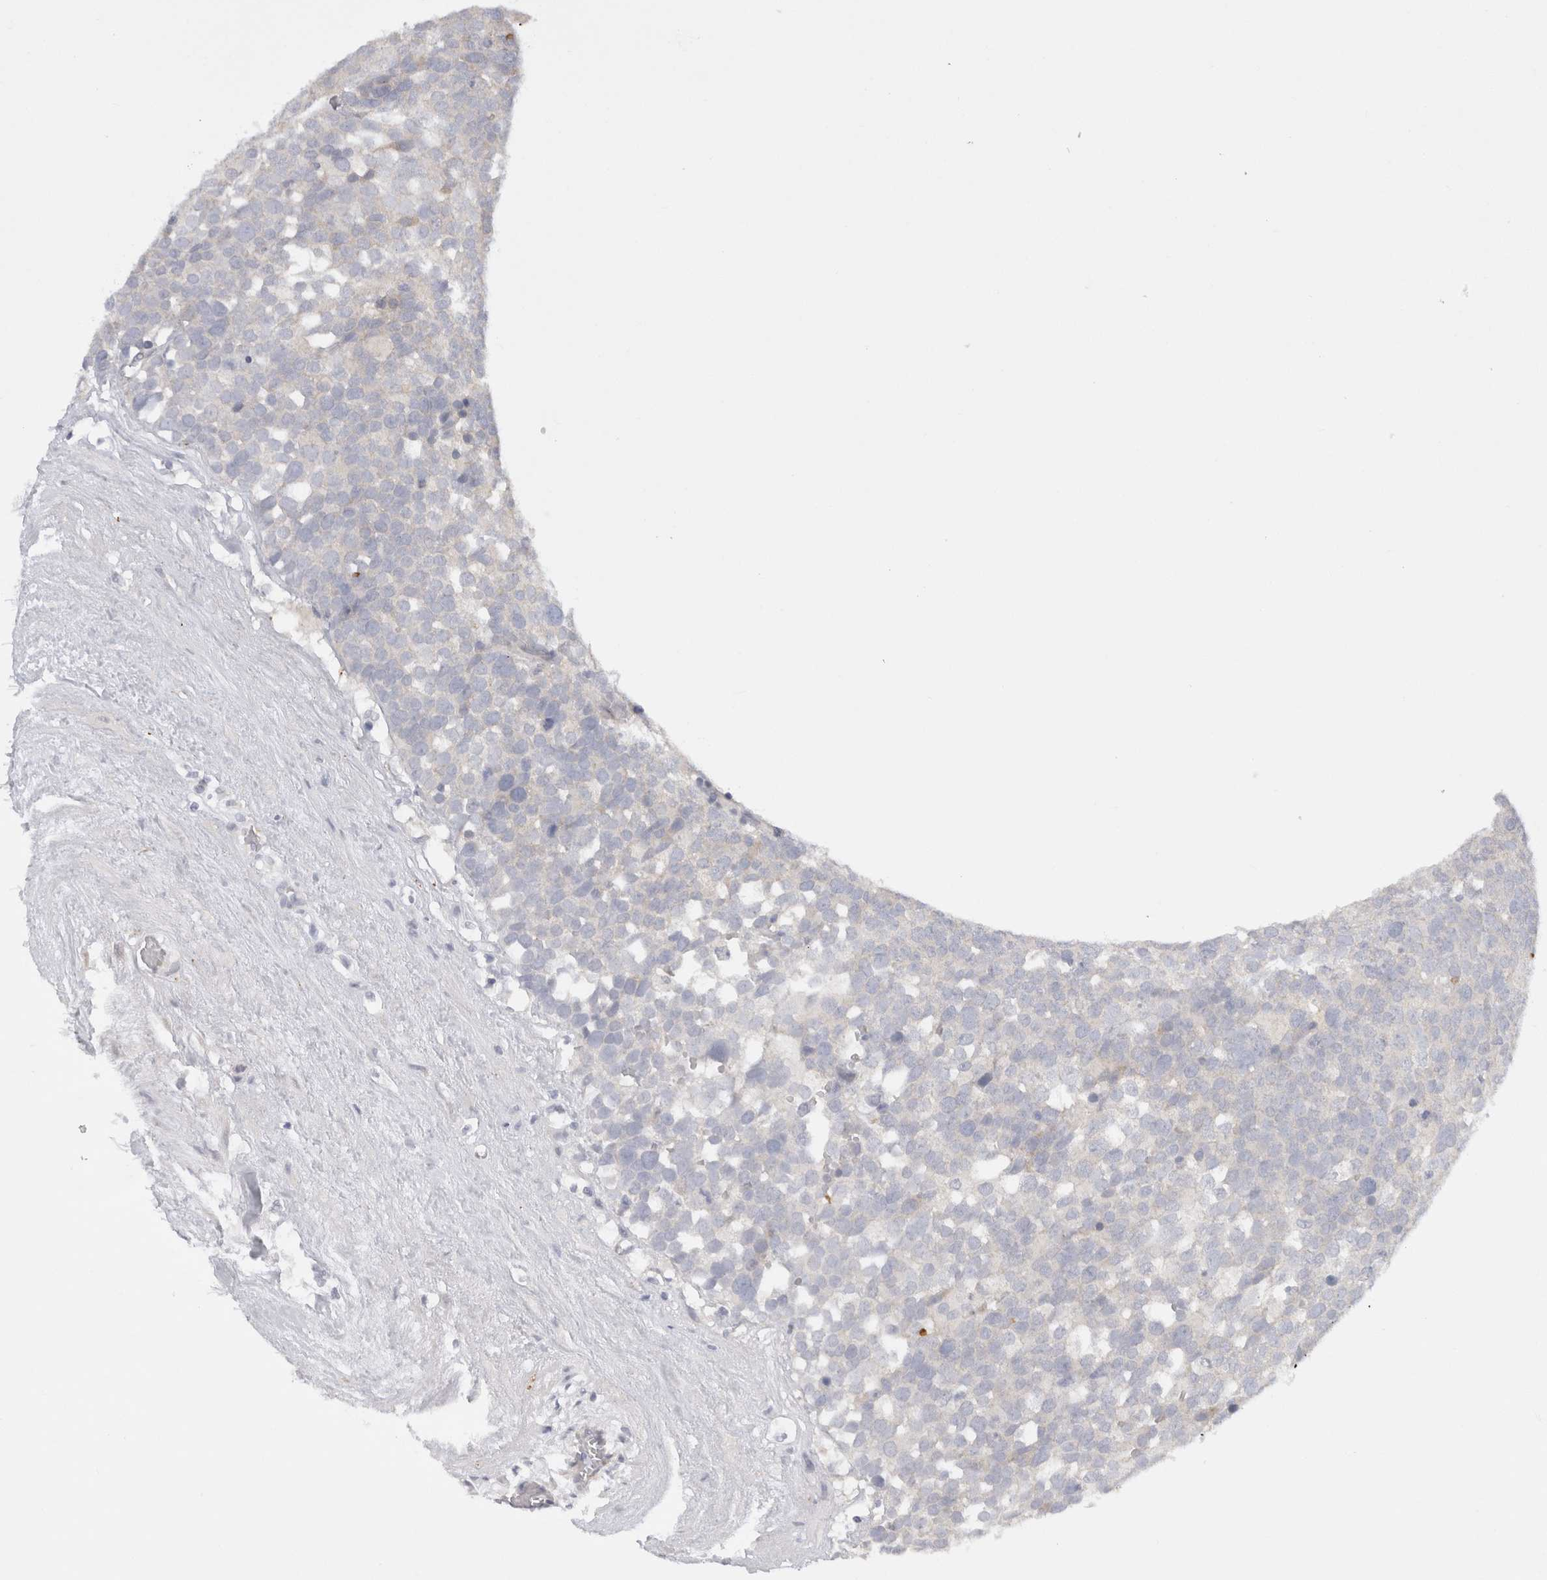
{"staining": {"intensity": "negative", "quantity": "none", "location": "none"}, "tissue": "testis cancer", "cell_type": "Tumor cells", "image_type": "cancer", "snomed": [{"axis": "morphology", "description": "Seminoma, NOS"}, {"axis": "topography", "description": "Testis"}], "caption": "This is a histopathology image of immunohistochemistry staining of testis seminoma, which shows no positivity in tumor cells. The staining was performed using DAB to visualize the protein expression in brown, while the nuclei were stained in blue with hematoxylin (Magnification: 20x).", "gene": "CHRM4", "patient": {"sex": "male", "age": 71}}